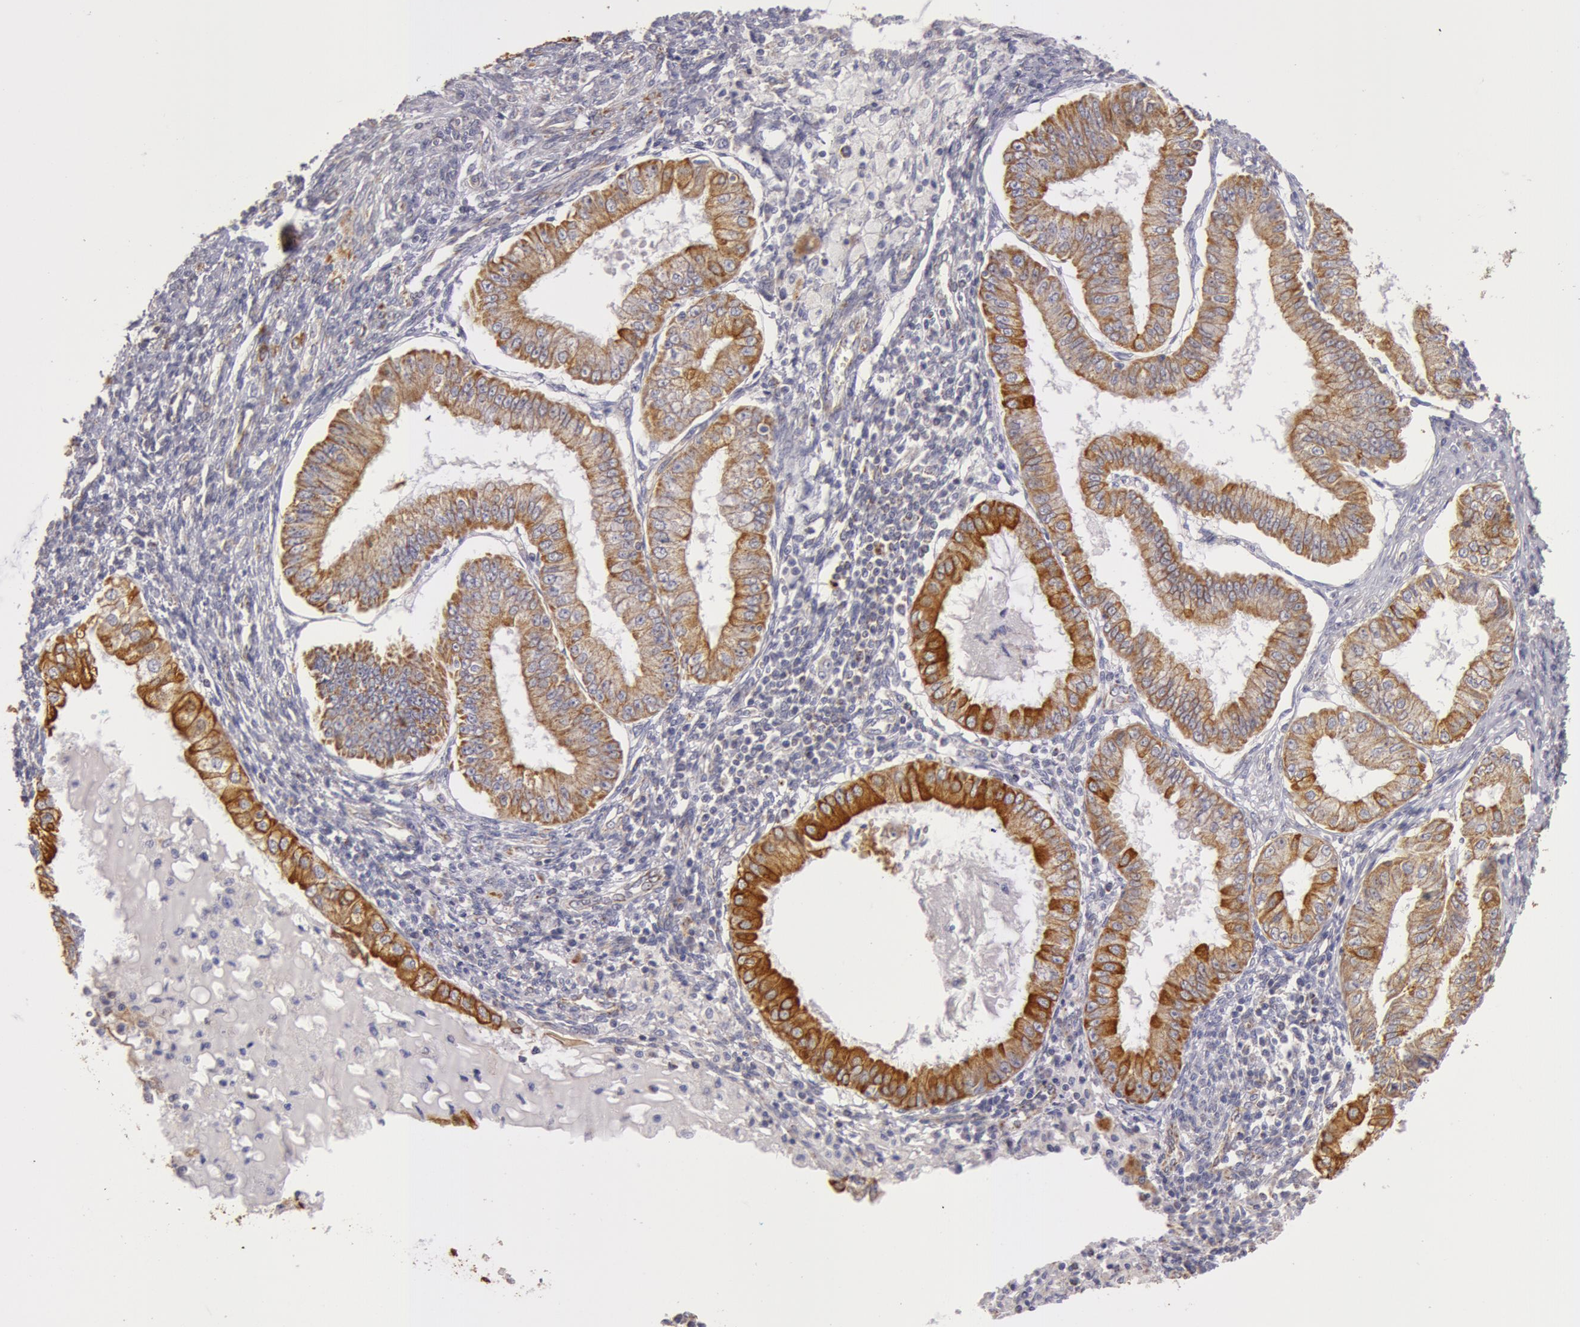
{"staining": {"intensity": "moderate", "quantity": ">75%", "location": "cytoplasmic/membranous"}, "tissue": "endometrial cancer", "cell_type": "Tumor cells", "image_type": "cancer", "snomed": [{"axis": "morphology", "description": "Adenocarcinoma, NOS"}, {"axis": "topography", "description": "Endometrium"}], "caption": "Protein positivity by immunohistochemistry demonstrates moderate cytoplasmic/membranous staining in about >75% of tumor cells in endometrial cancer (adenocarcinoma).", "gene": "KRT18", "patient": {"sex": "female", "age": 76}}